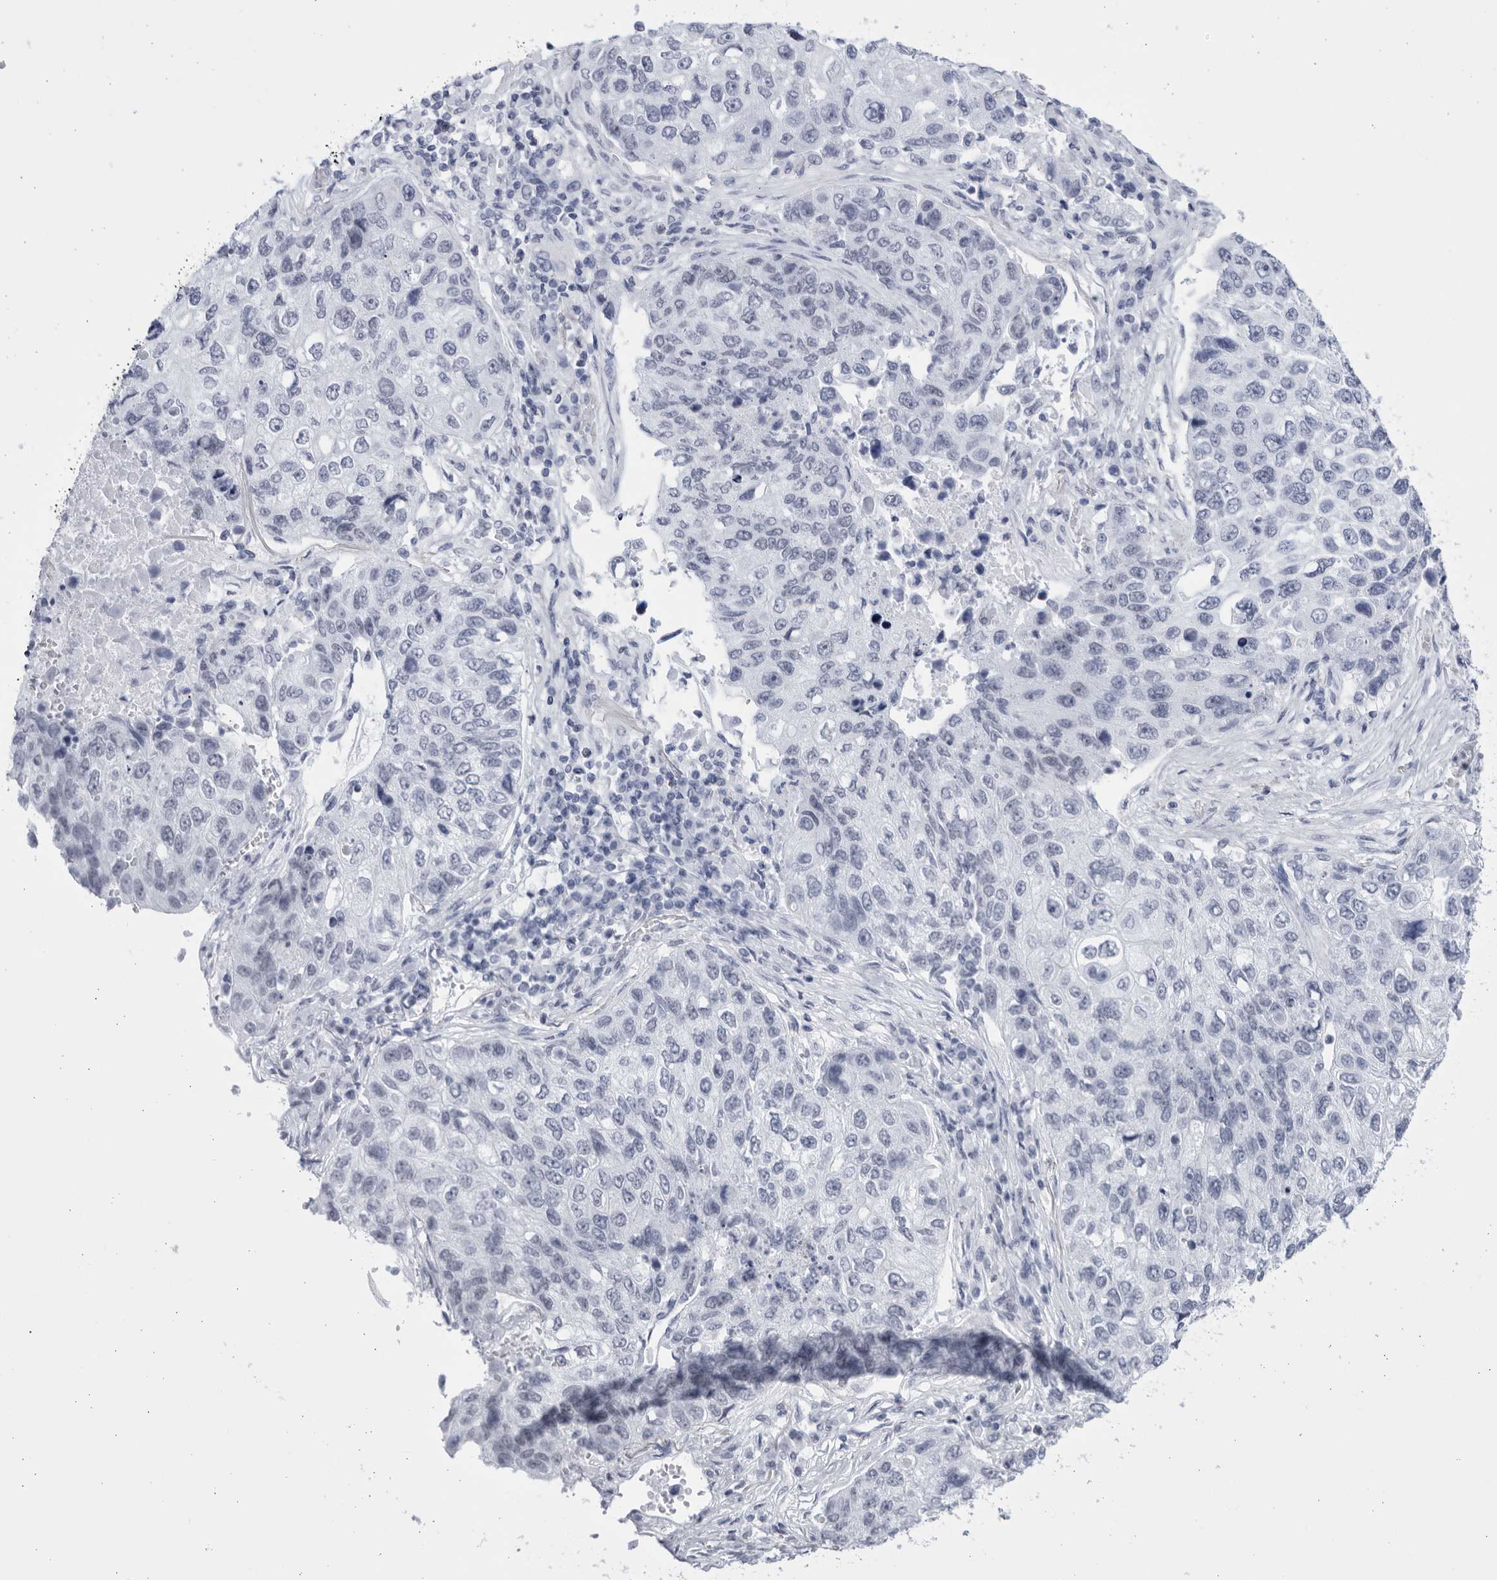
{"staining": {"intensity": "negative", "quantity": "none", "location": "none"}, "tissue": "lung cancer", "cell_type": "Tumor cells", "image_type": "cancer", "snomed": [{"axis": "morphology", "description": "Squamous cell carcinoma, NOS"}, {"axis": "topography", "description": "Lung"}], "caption": "This photomicrograph is of lung squamous cell carcinoma stained with immunohistochemistry to label a protein in brown with the nuclei are counter-stained blue. There is no expression in tumor cells.", "gene": "CCDC181", "patient": {"sex": "male", "age": 61}}